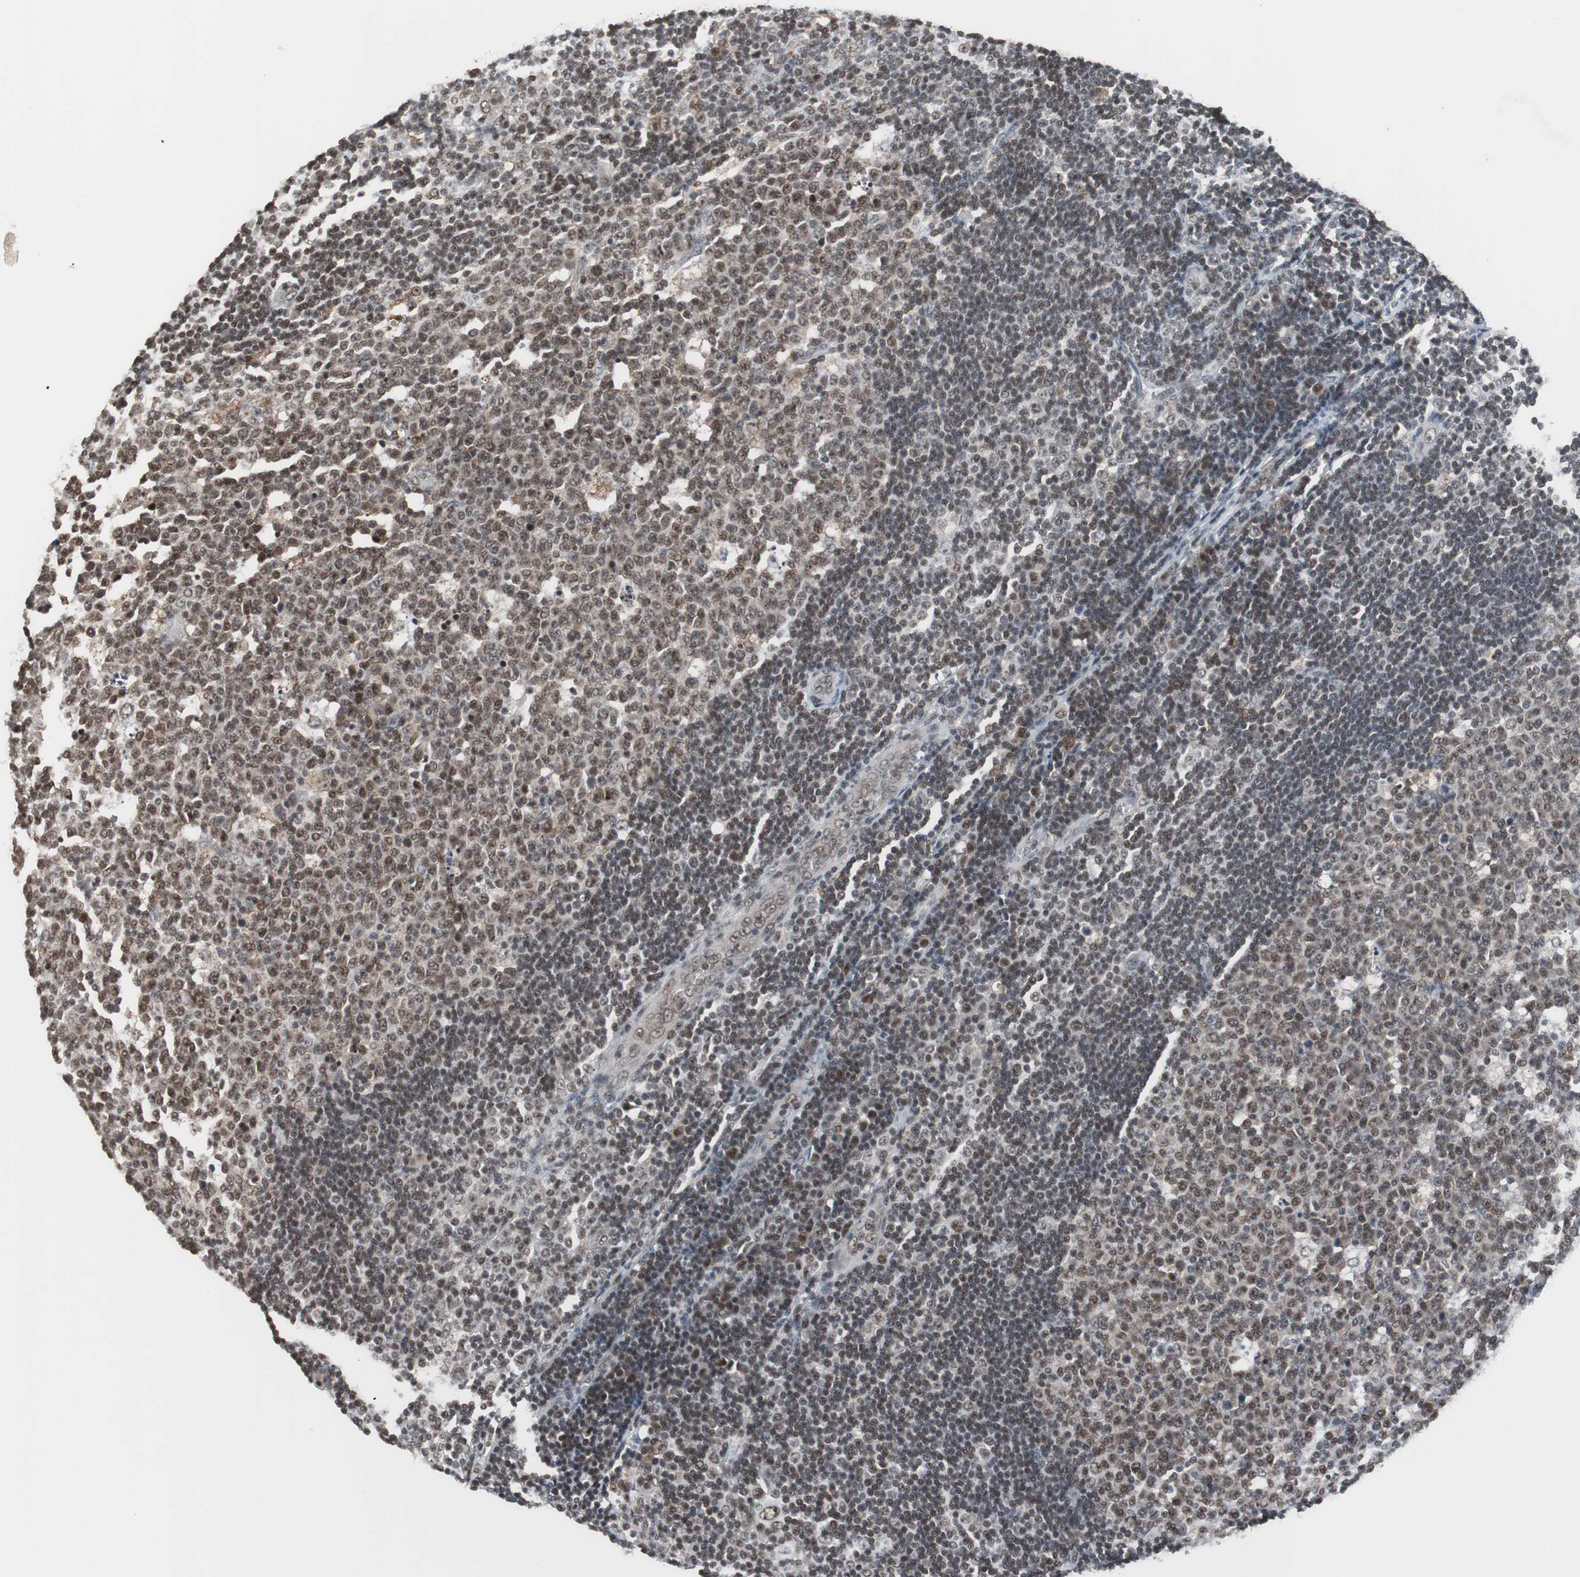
{"staining": {"intensity": "strong", "quantity": ">75%", "location": "cytoplasmic/membranous,nuclear"}, "tissue": "lymph node", "cell_type": "Germinal center cells", "image_type": "normal", "snomed": [{"axis": "morphology", "description": "Normal tissue, NOS"}, {"axis": "topography", "description": "Lymph node"}, {"axis": "topography", "description": "Salivary gland"}], "caption": "This histopathology image displays immunohistochemistry staining of benign lymph node, with high strong cytoplasmic/membranous,nuclear staining in about >75% of germinal center cells.", "gene": "TAF7", "patient": {"sex": "male", "age": 8}}